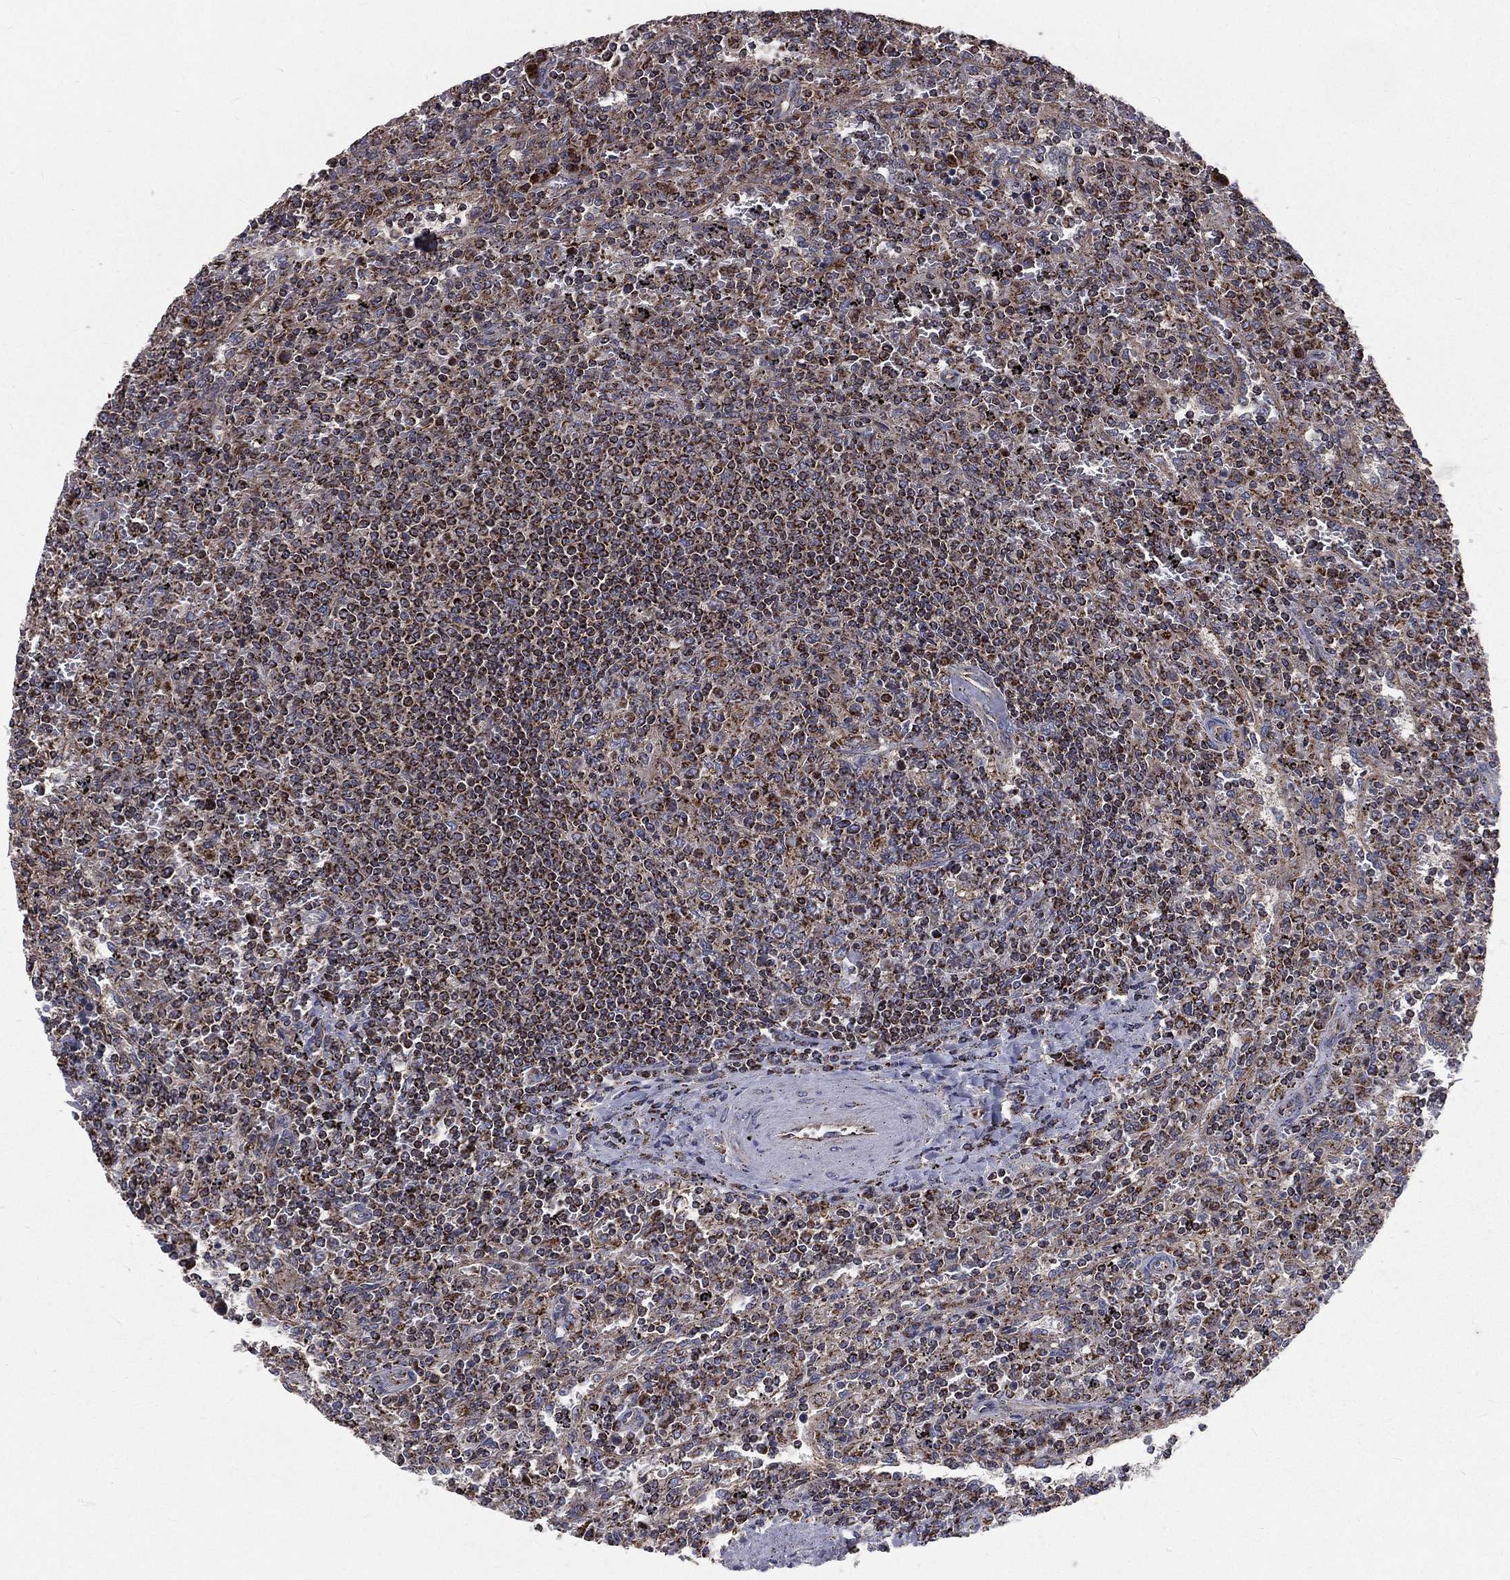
{"staining": {"intensity": "moderate", "quantity": ">75%", "location": "cytoplasmic/membranous"}, "tissue": "lymphoma", "cell_type": "Tumor cells", "image_type": "cancer", "snomed": [{"axis": "morphology", "description": "Malignant lymphoma, non-Hodgkin's type, Low grade"}, {"axis": "topography", "description": "Spleen"}], "caption": "This histopathology image demonstrates immunohistochemistry (IHC) staining of lymphoma, with medium moderate cytoplasmic/membranous positivity in approximately >75% of tumor cells.", "gene": "GPD1", "patient": {"sex": "male", "age": 62}}